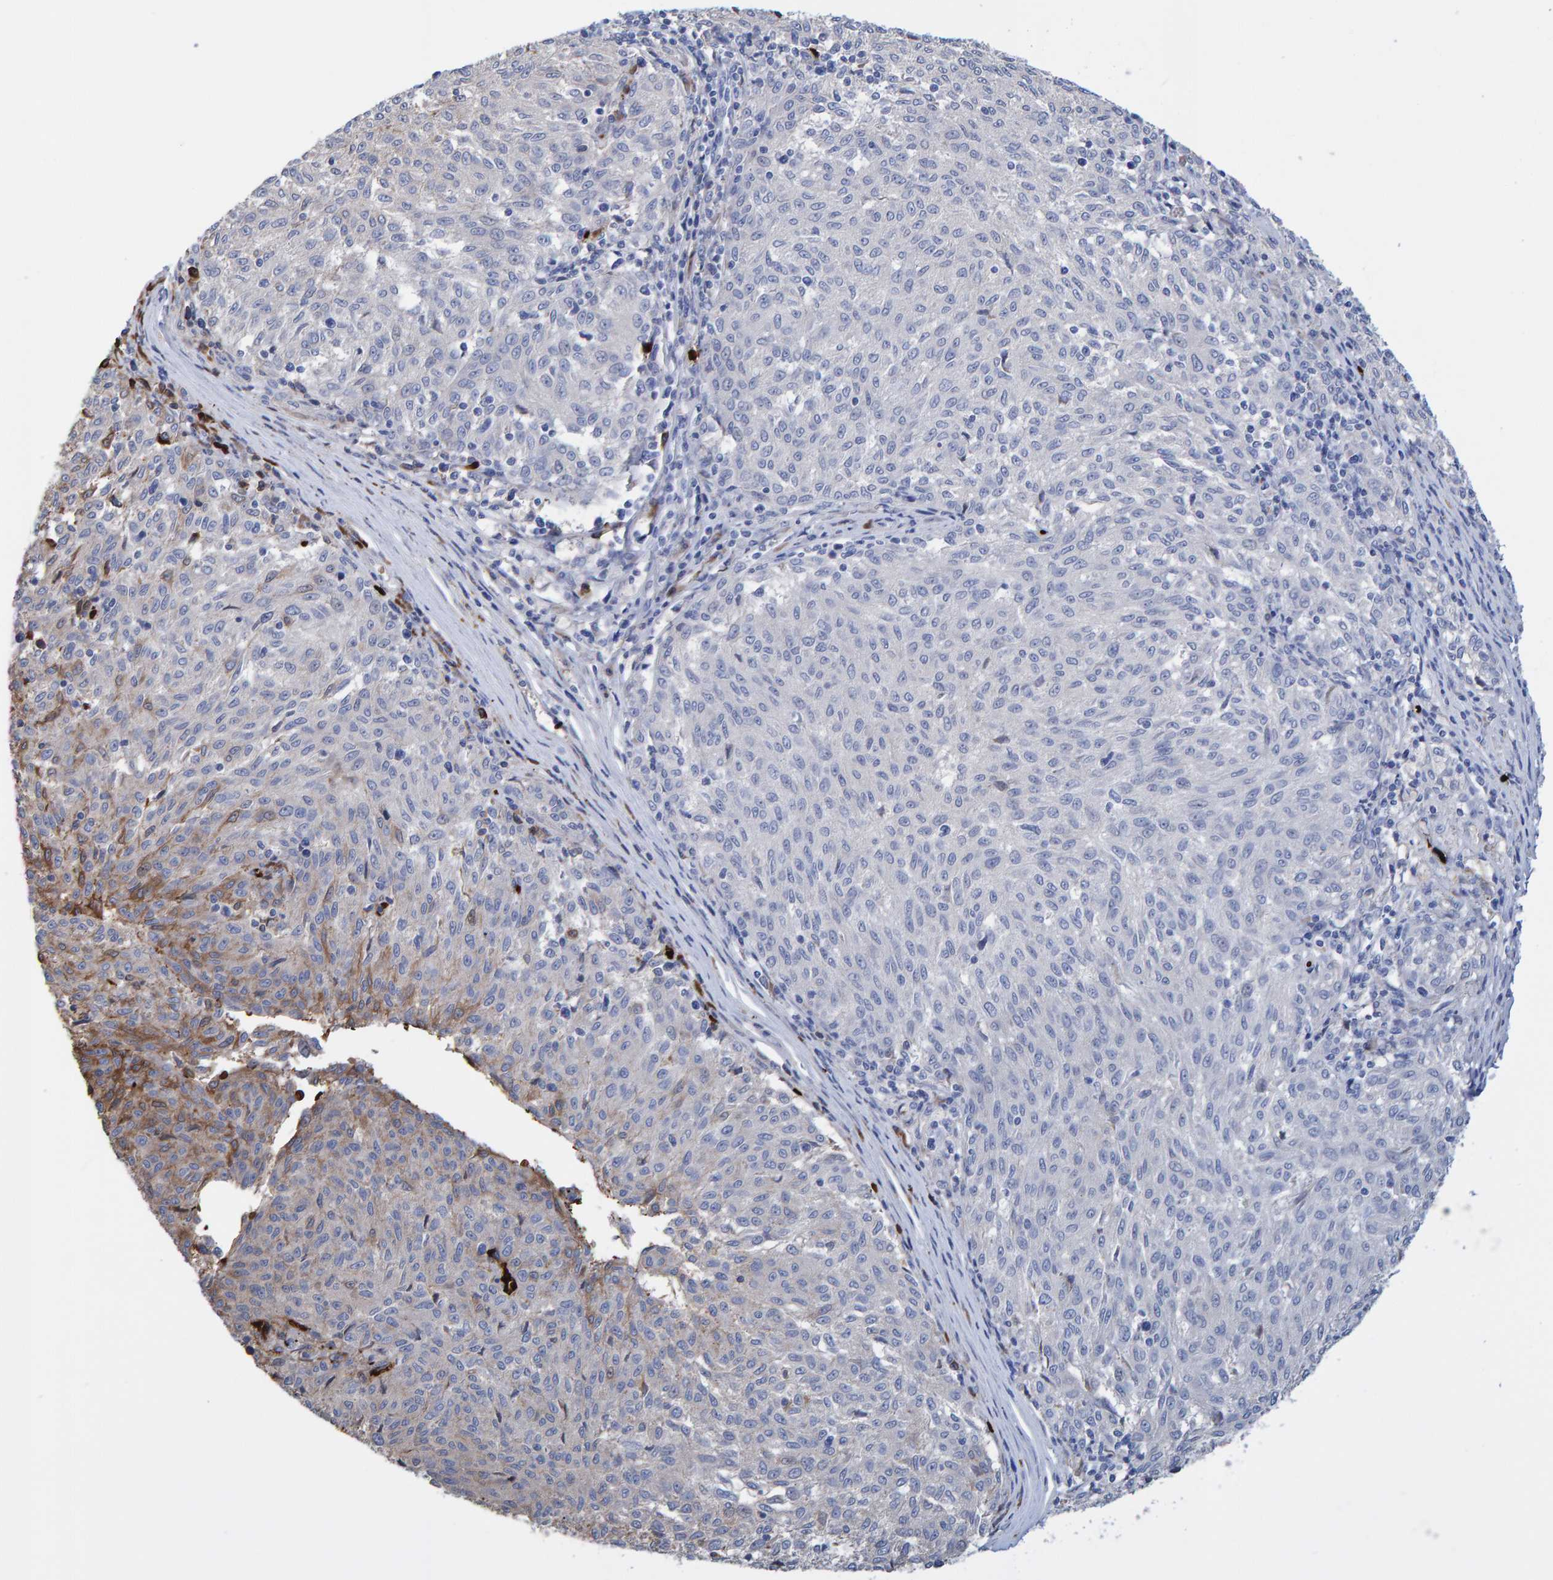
{"staining": {"intensity": "negative", "quantity": "none", "location": "none"}, "tissue": "melanoma", "cell_type": "Tumor cells", "image_type": "cancer", "snomed": [{"axis": "morphology", "description": "Malignant melanoma, NOS"}, {"axis": "topography", "description": "Skin"}], "caption": "There is no significant positivity in tumor cells of malignant melanoma.", "gene": "VPS9D1", "patient": {"sex": "female", "age": 72}}